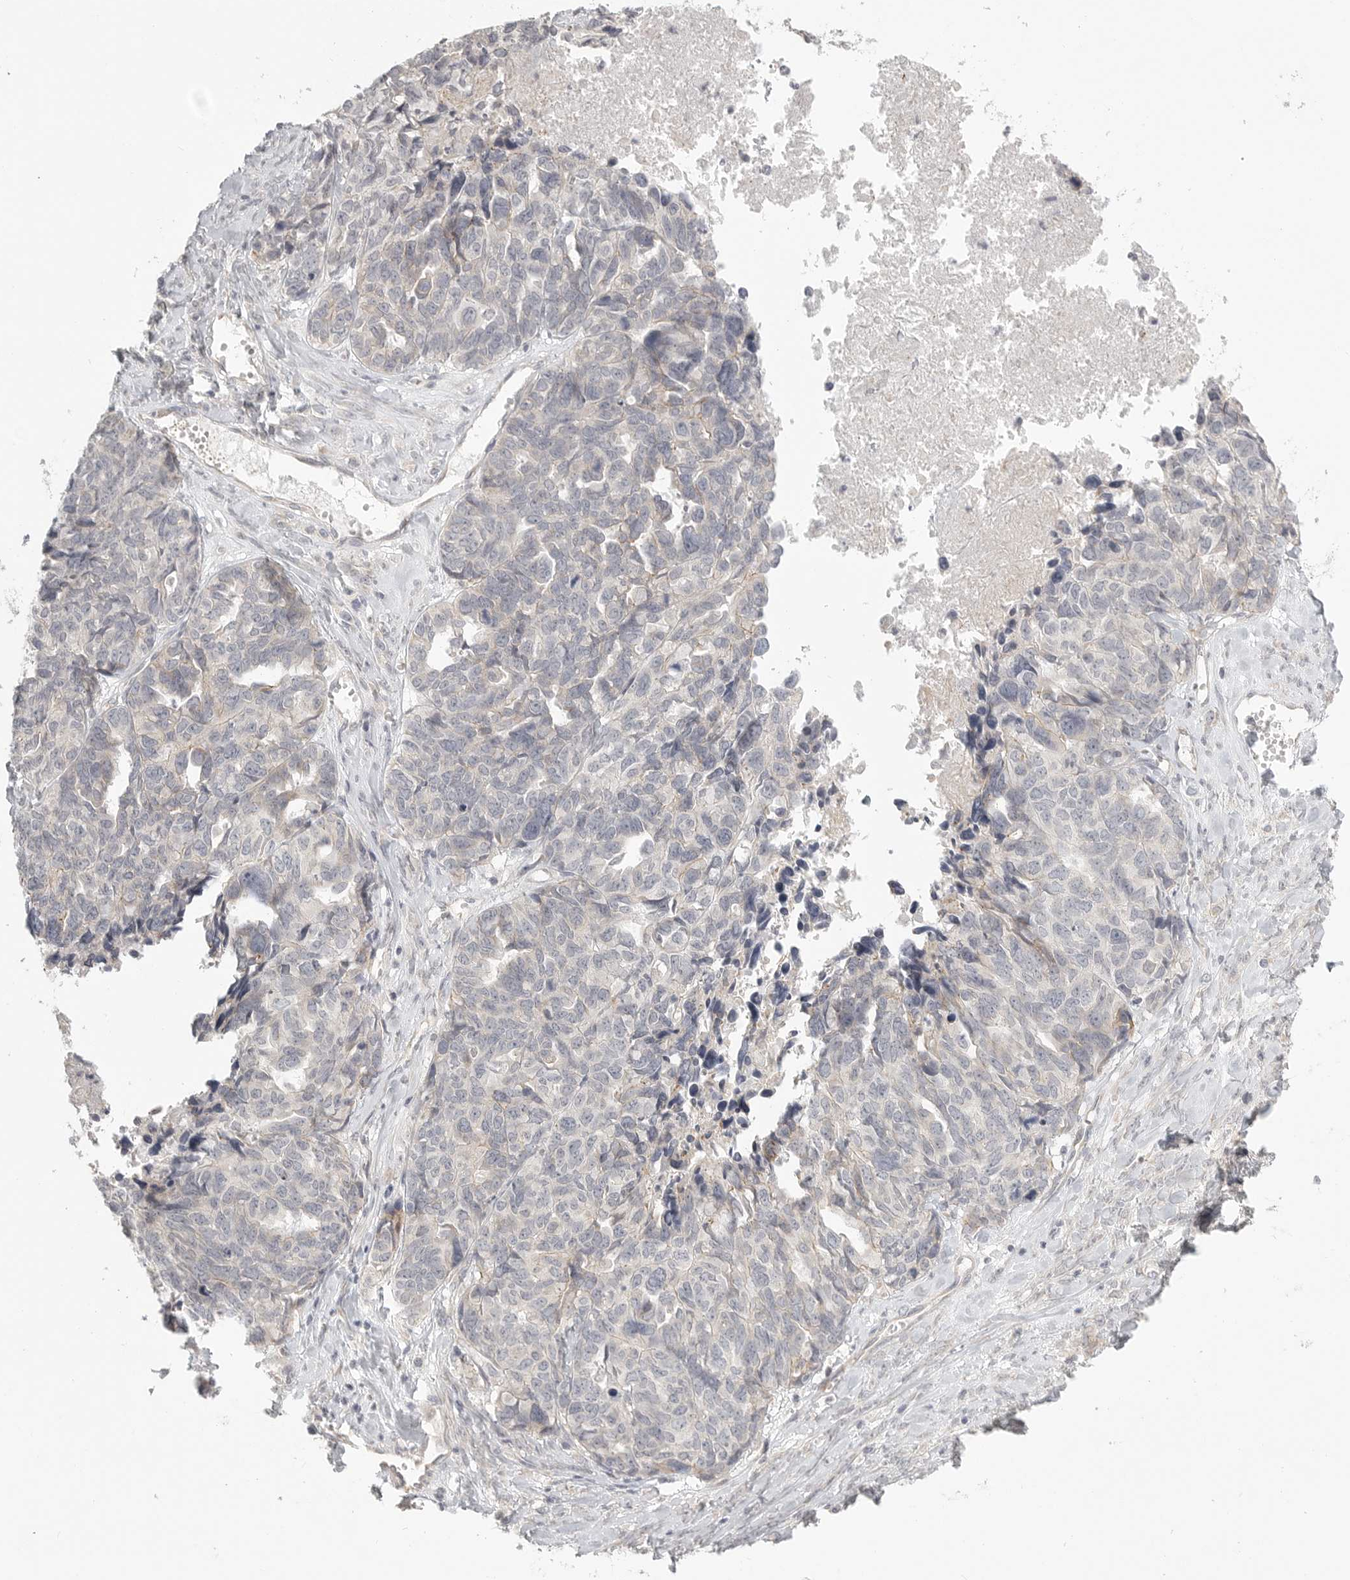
{"staining": {"intensity": "negative", "quantity": "none", "location": "none"}, "tissue": "ovarian cancer", "cell_type": "Tumor cells", "image_type": "cancer", "snomed": [{"axis": "morphology", "description": "Cystadenocarcinoma, serous, NOS"}, {"axis": "topography", "description": "Ovary"}], "caption": "Tumor cells are negative for brown protein staining in ovarian serous cystadenocarcinoma.", "gene": "STAB2", "patient": {"sex": "female", "age": 79}}